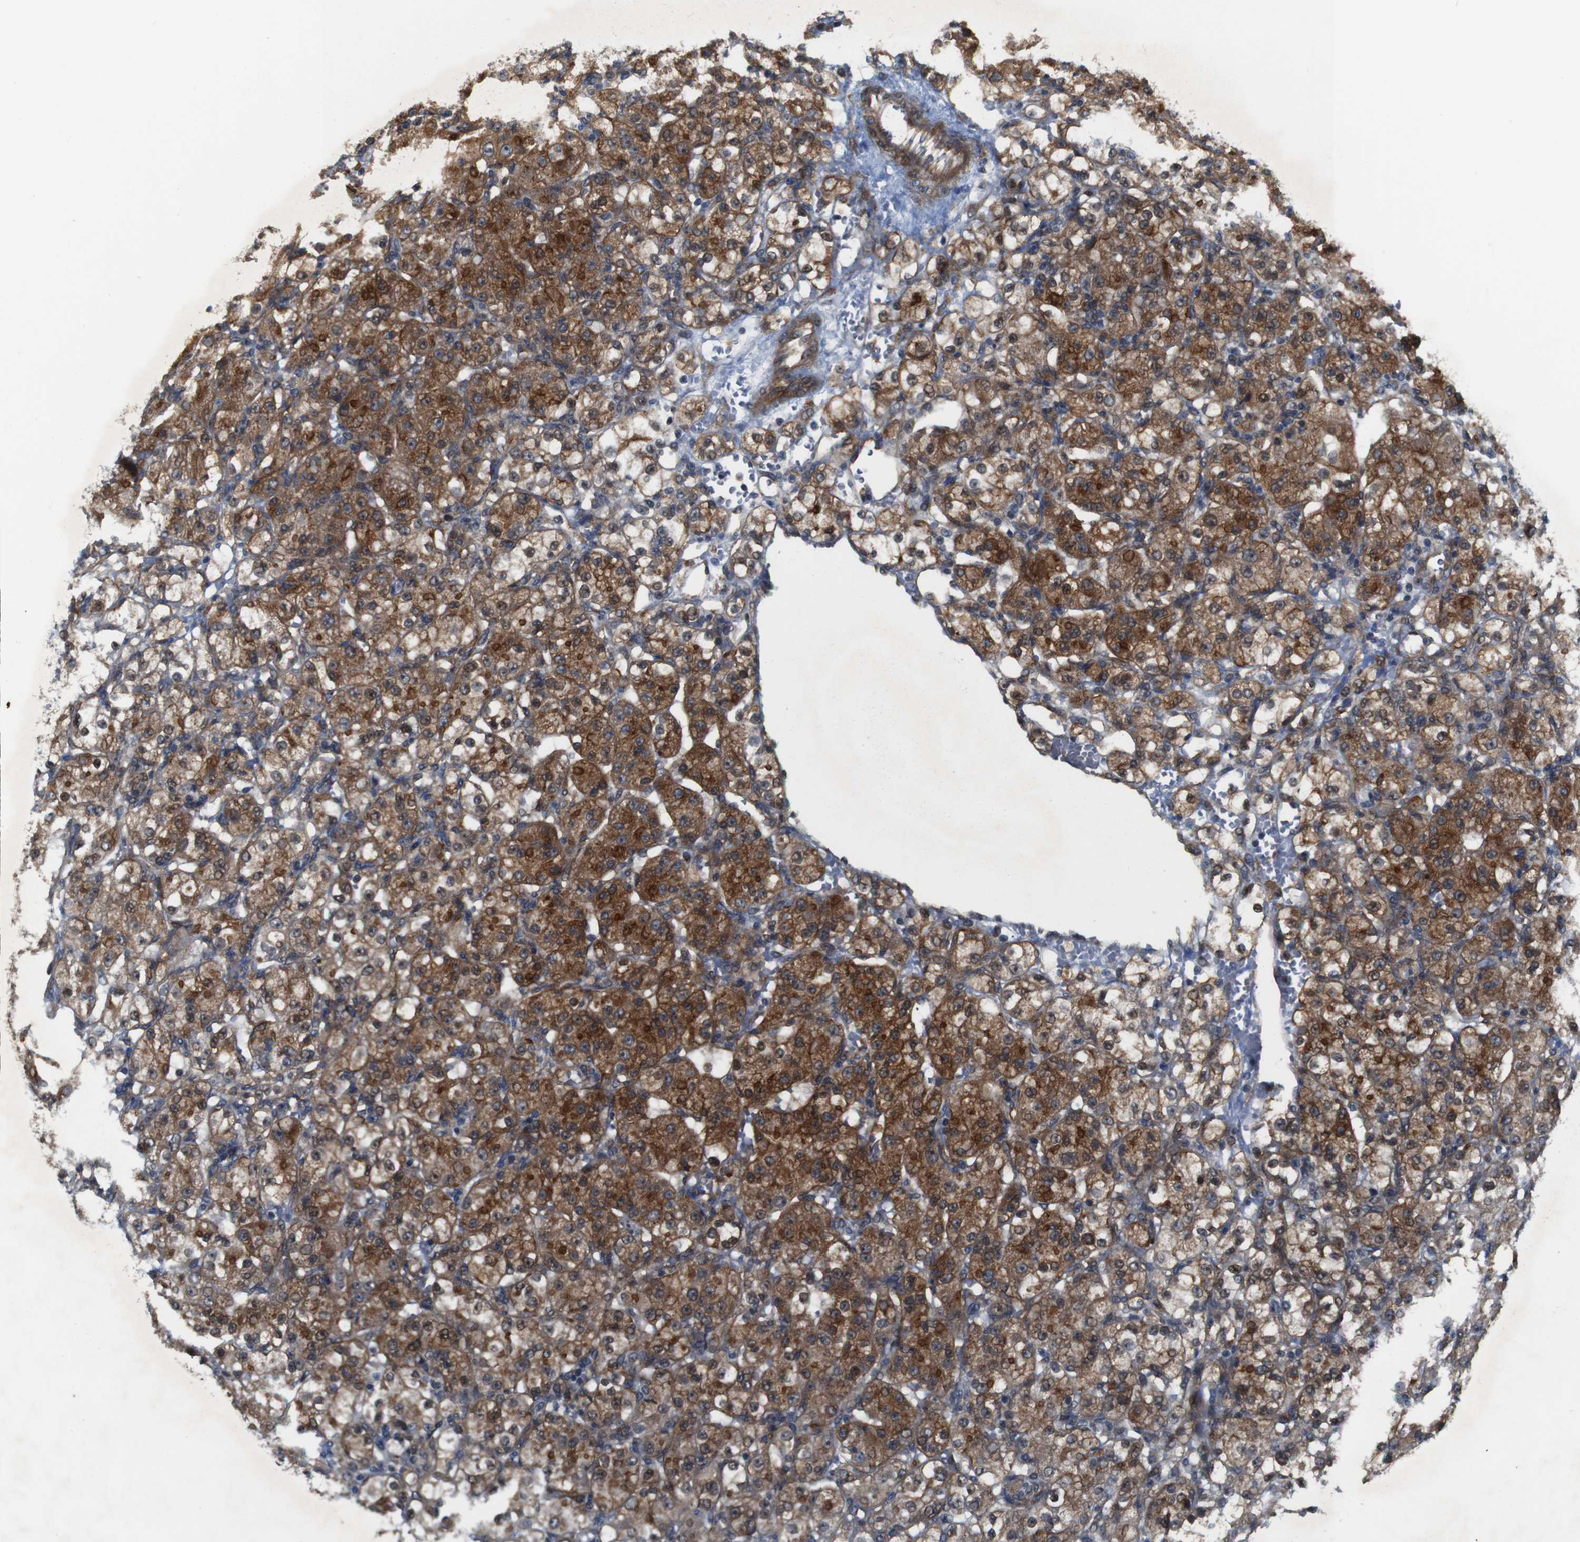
{"staining": {"intensity": "moderate", "quantity": ">75%", "location": "cytoplasmic/membranous,nuclear"}, "tissue": "renal cancer", "cell_type": "Tumor cells", "image_type": "cancer", "snomed": [{"axis": "morphology", "description": "Normal tissue, NOS"}, {"axis": "morphology", "description": "Adenocarcinoma, NOS"}, {"axis": "topography", "description": "Kidney"}], "caption": "Immunohistochemistry staining of adenocarcinoma (renal), which reveals medium levels of moderate cytoplasmic/membranous and nuclear staining in about >75% of tumor cells indicating moderate cytoplasmic/membranous and nuclear protein positivity. The staining was performed using DAB (3,3'-diaminobenzidine) (brown) for protein detection and nuclei were counterstained in hematoxylin (blue).", "gene": "PTGER4", "patient": {"sex": "male", "age": 61}}